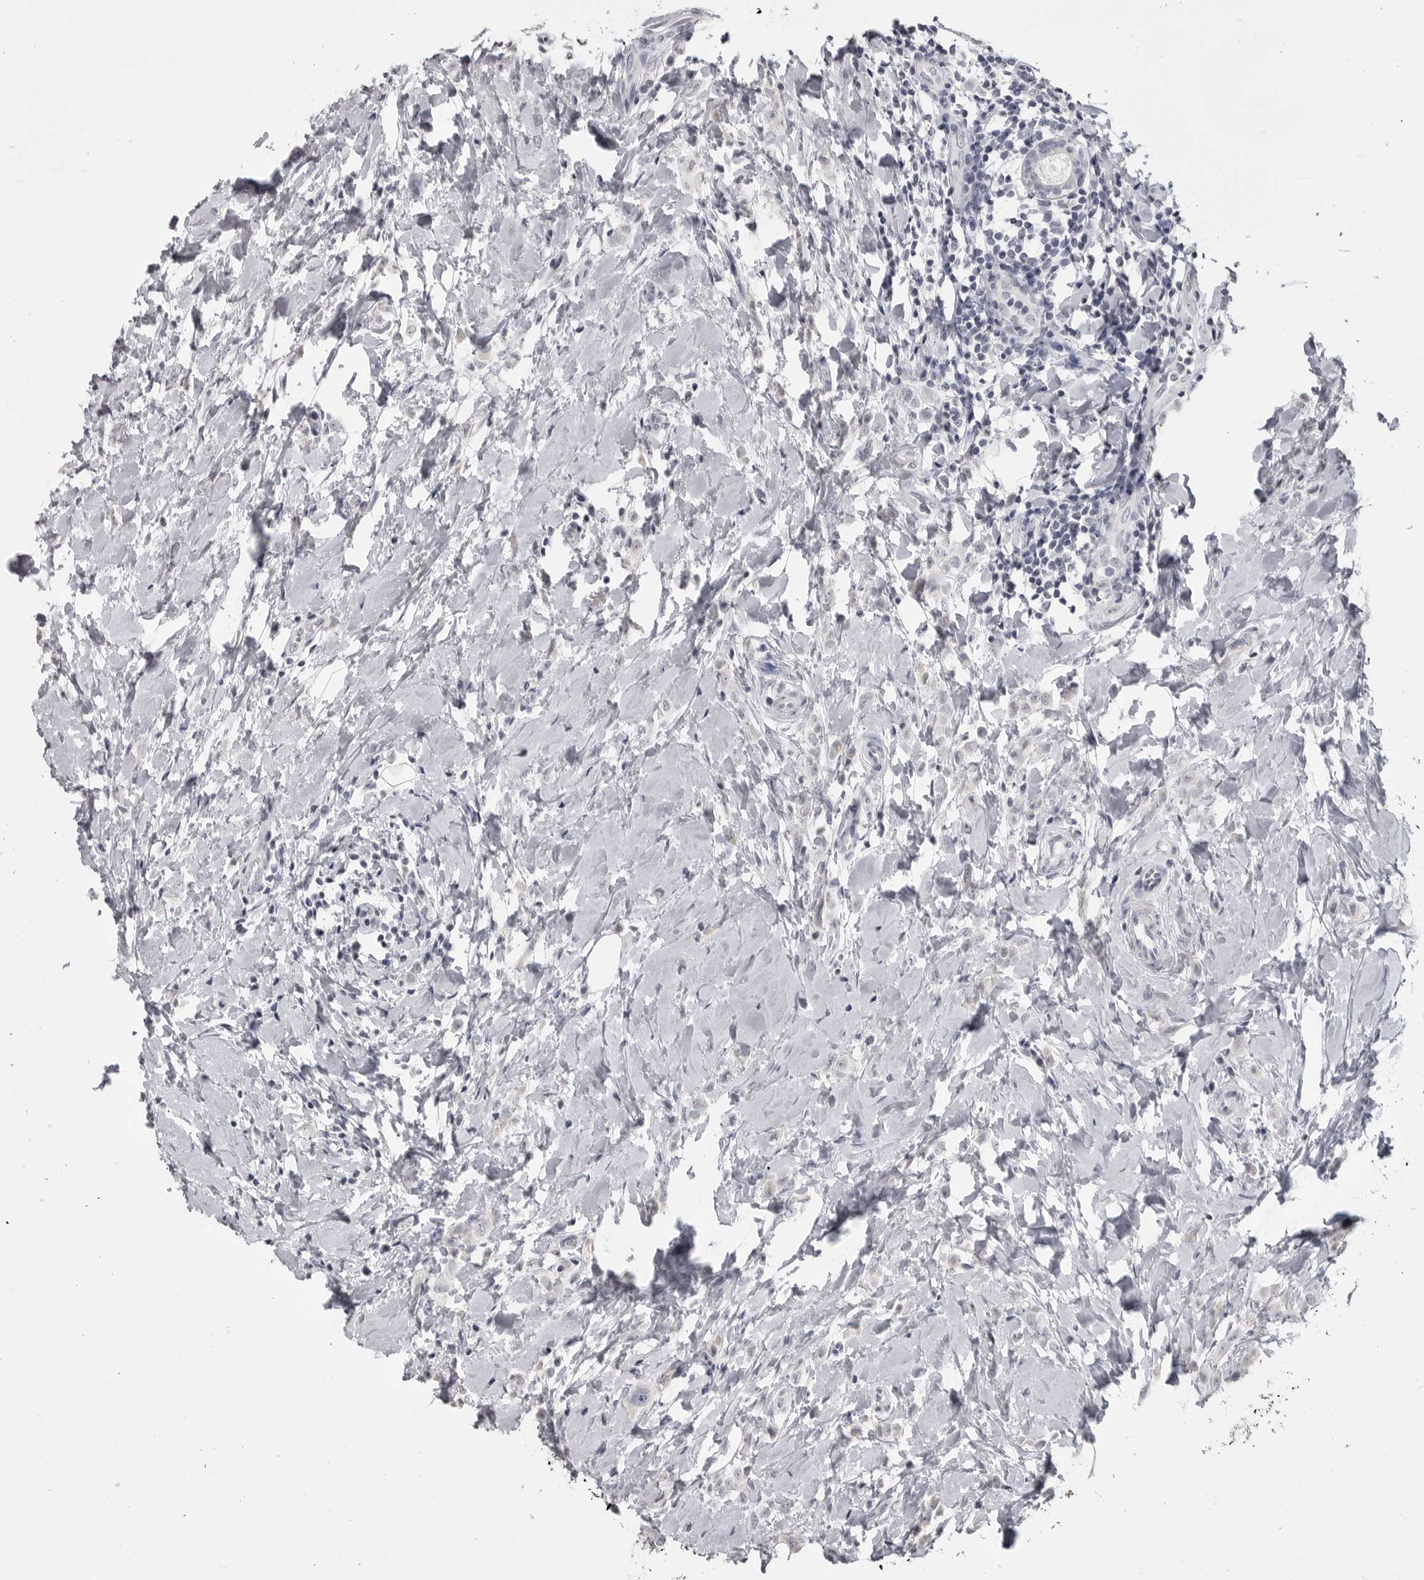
{"staining": {"intensity": "negative", "quantity": "none", "location": "none"}, "tissue": "breast cancer", "cell_type": "Tumor cells", "image_type": "cancer", "snomed": [{"axis": "morphology", "description": "Lobular carcinoma"}, {"axis": "topography", "description": "Breast"}], "caption": "Image shows no significant protein positivity in tumor cells of lobular carcinoma (breast).", "gene": "GPN2", "patient": {"sex": "female", "age": 47}}